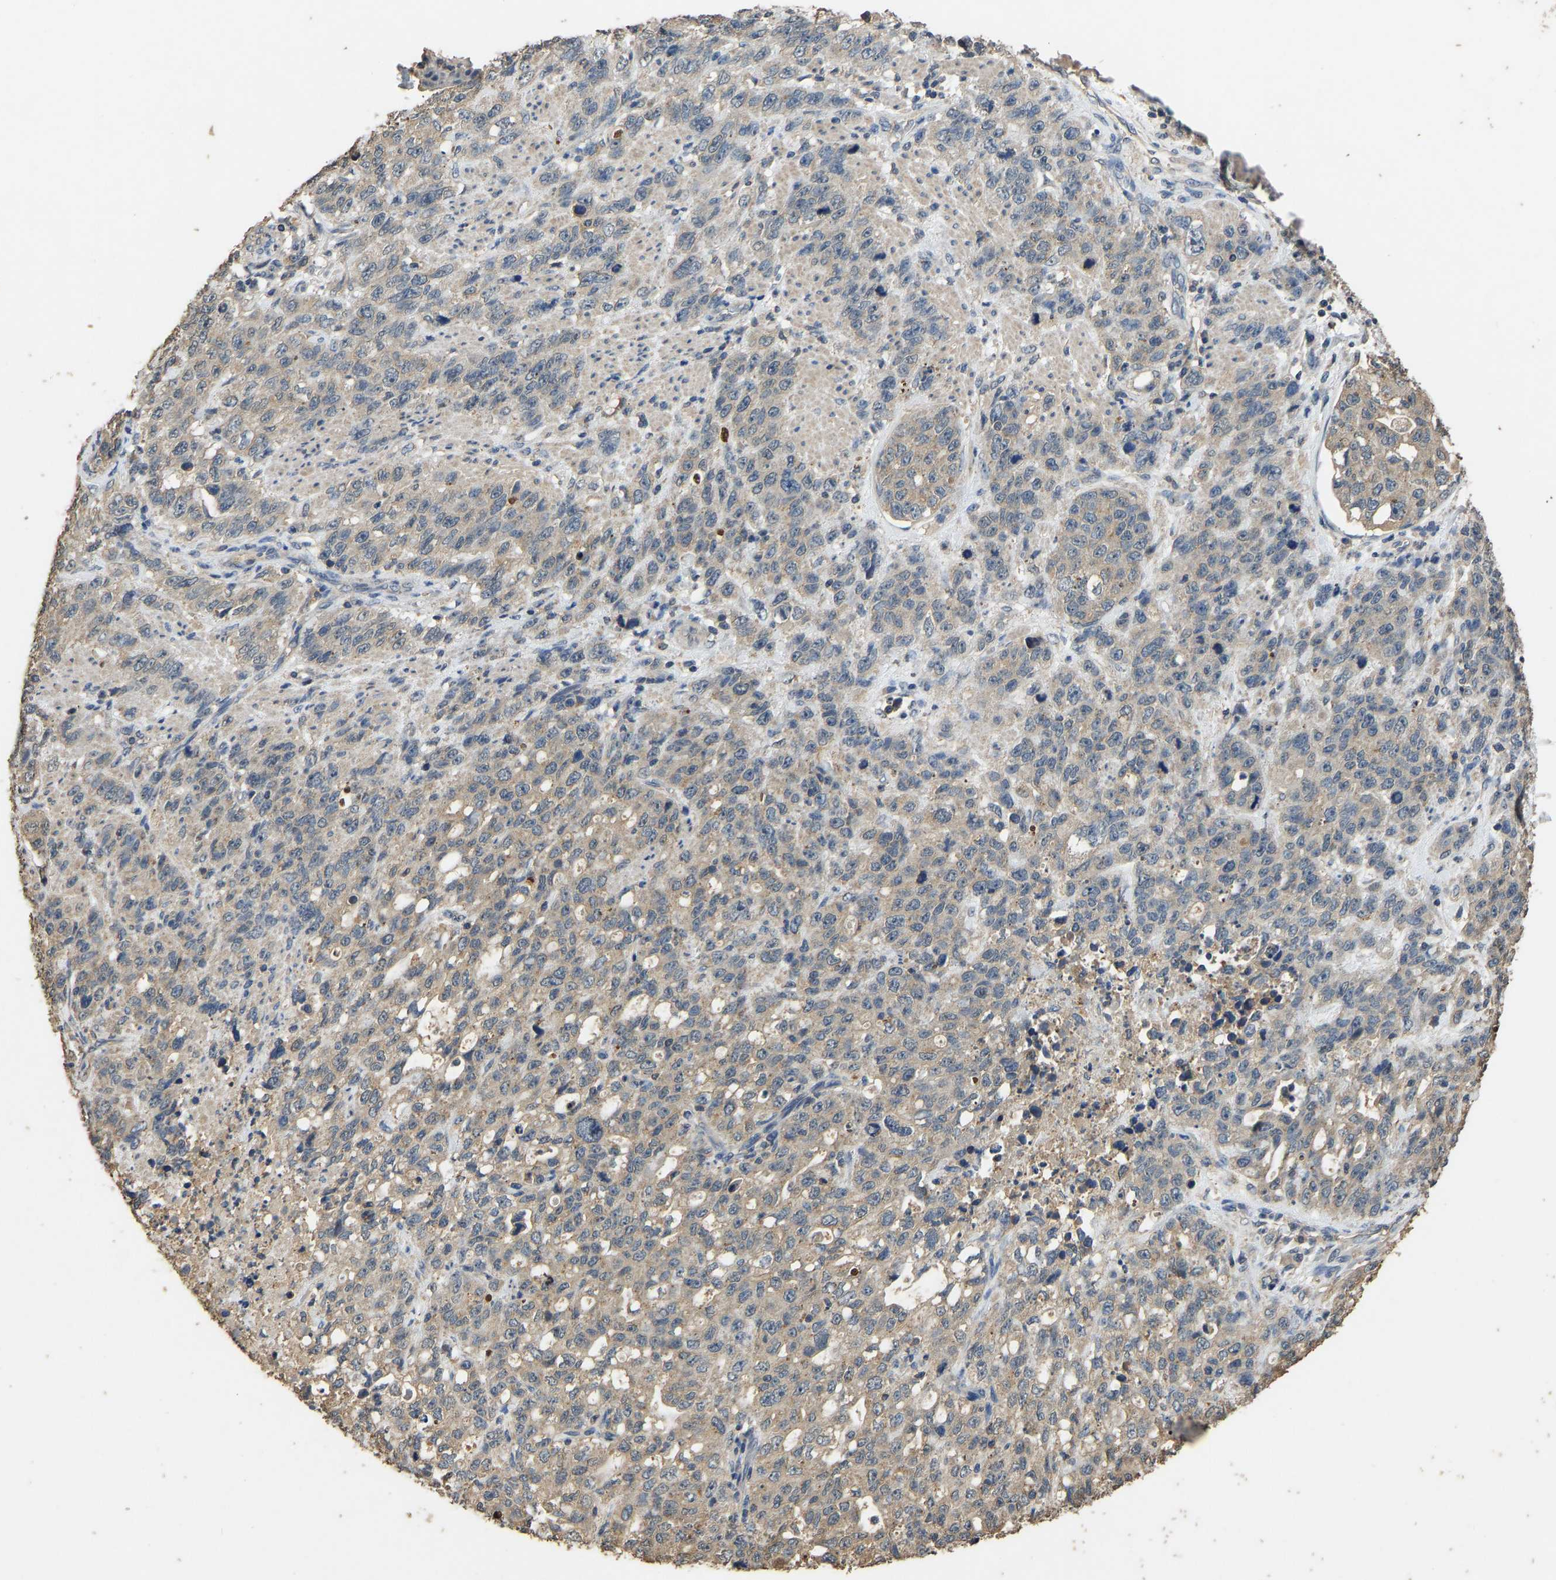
{"staining": {"intensity": "weak", "quantity": ">75%", "location": "cytoplasmic/membranous"}, "tissue": "stomach cancer", "cell_type": "Tumor cells", "image_type": "cancer", "snomed": [{"axis": "morphology", "description": "Adenocarcinoma, NOS"}, {"axis": "topography", "description": "Stomach"}], "caption": "Immunohistochemistry image of neoplastic tissue: human stomach cancer (adenocarcinoma) stained using immunohistochemistry (IHC) demonstrates low levels of weak protein expression localized specifically in the cytoplasmic/membranous of tumor cells, appearing as a cytoplasmic/membranous brown color.", "gene": "CIDEC", "patient": {"sex": "male", "age": 48}}